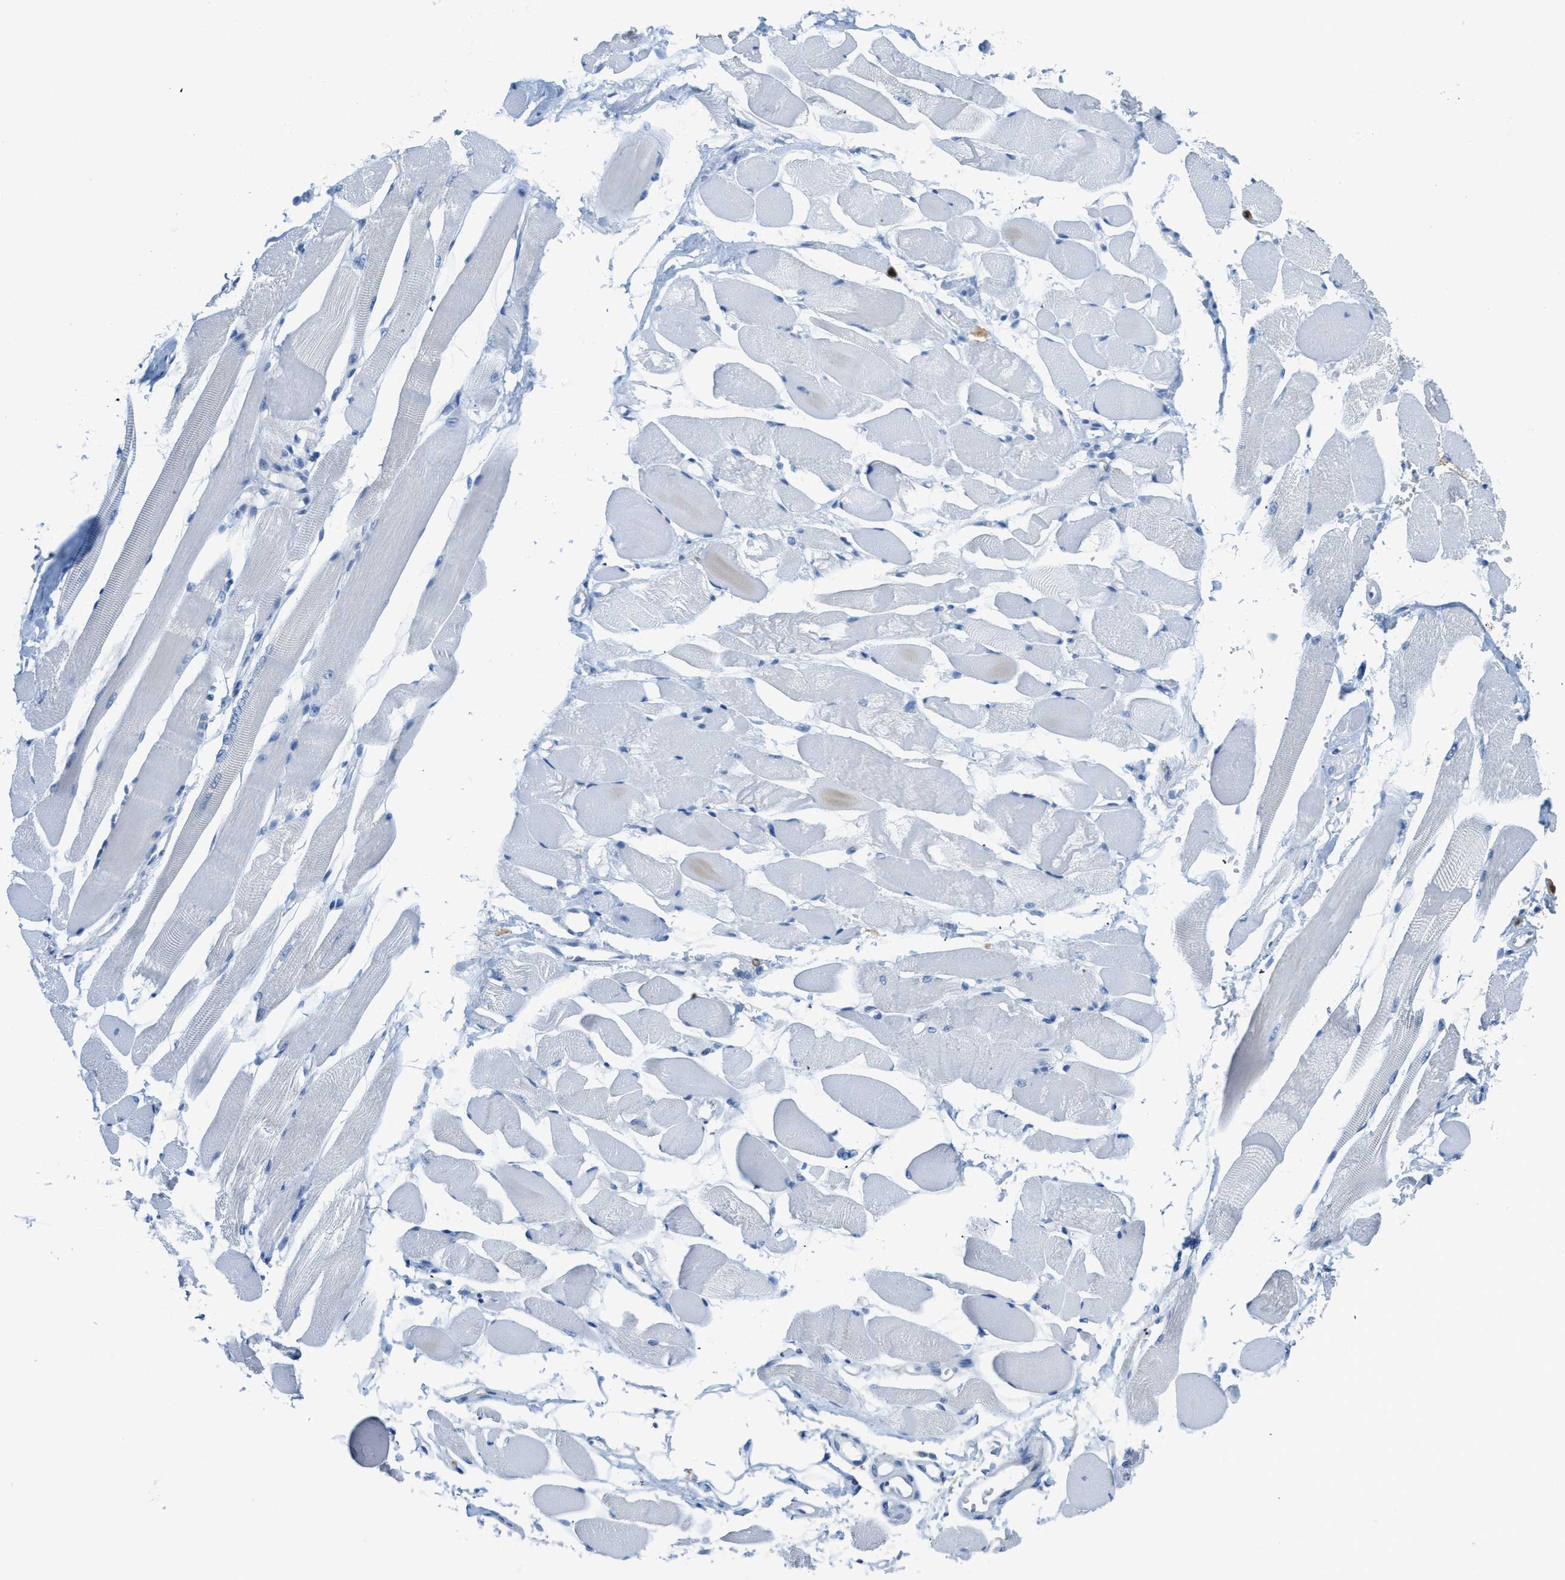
{"staining": {"intensity": "negative", "quantity": "none", "location": "none"}, "tissue": "skeletal muscle", "cell_type": "Myocytes", "image_type": "normal", "snomed": [{"axis": "morphology", "description": "Normal tissue, NOS"}, {"axis": "topography", "description": "Skeletal muscle"}, {"axis": "topography", "description": "Peripheral nerve tissue"}], "caption": "DAB immunohistochemical staining of unremarkable skeletal muscle reveals no significant expression in myocytes.", "gene": "SERPINB1", "patient": {"sex": "female", "age": 84}}